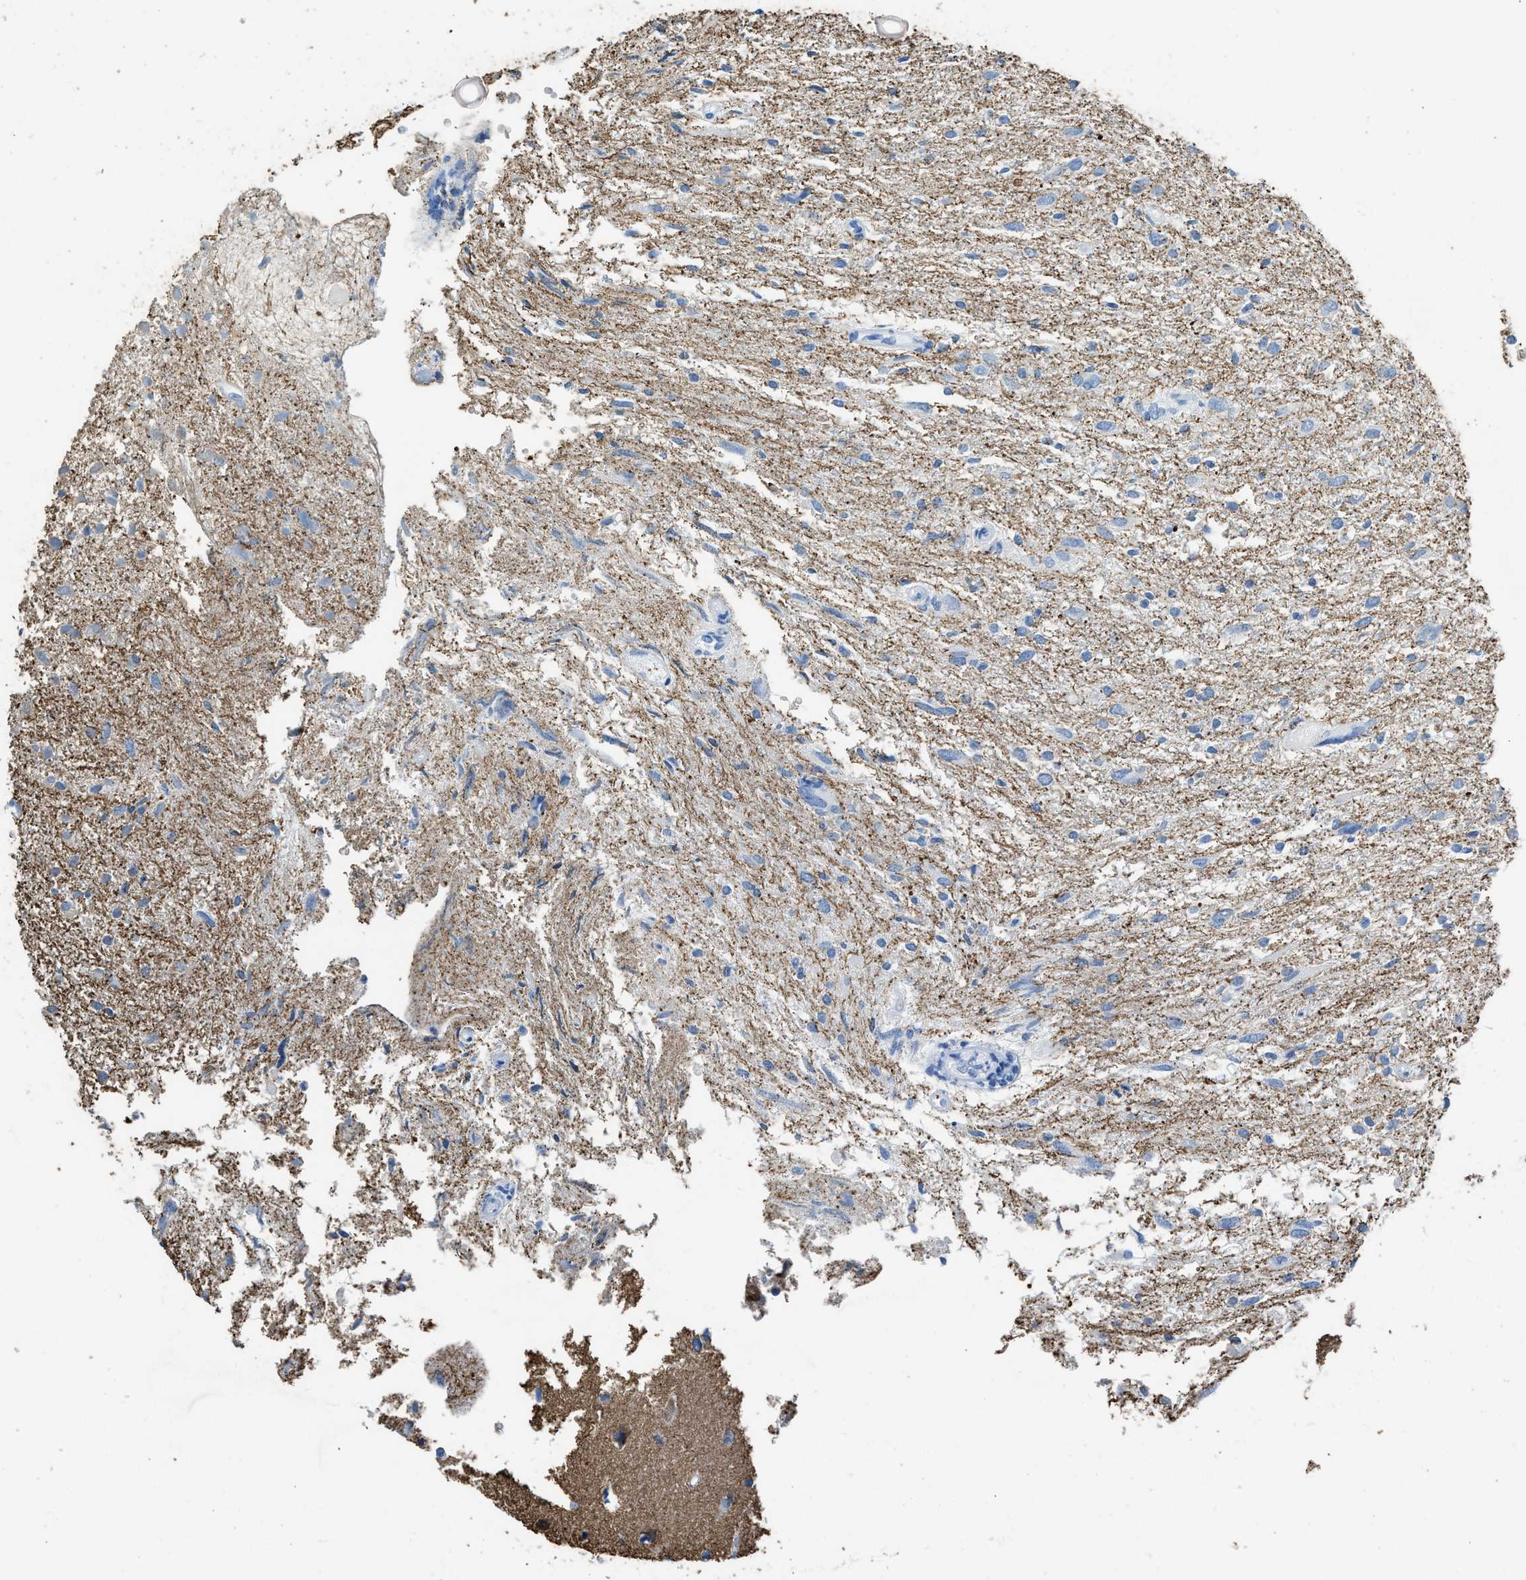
{"staining": {"intensity": "negative", "quantity": "none", "location": "none"}, "tissue": "glioma", "cell_type": "Tumor cells", "image_type": "cancer", "snomed": [{"axis": "morphology", "description": "Glioma, malignant, High grade"}, {"axis": "topography", "description": "Brain"}], "caption": "Tumor cells show no significant expression in malignant glioma (high-grade). The staining is performed using DAB brown chromogen with nuclei counter-stained in using hematoxylin.", "gene": "FAIM2", "patient": {"sex": "female", "age": 59}}